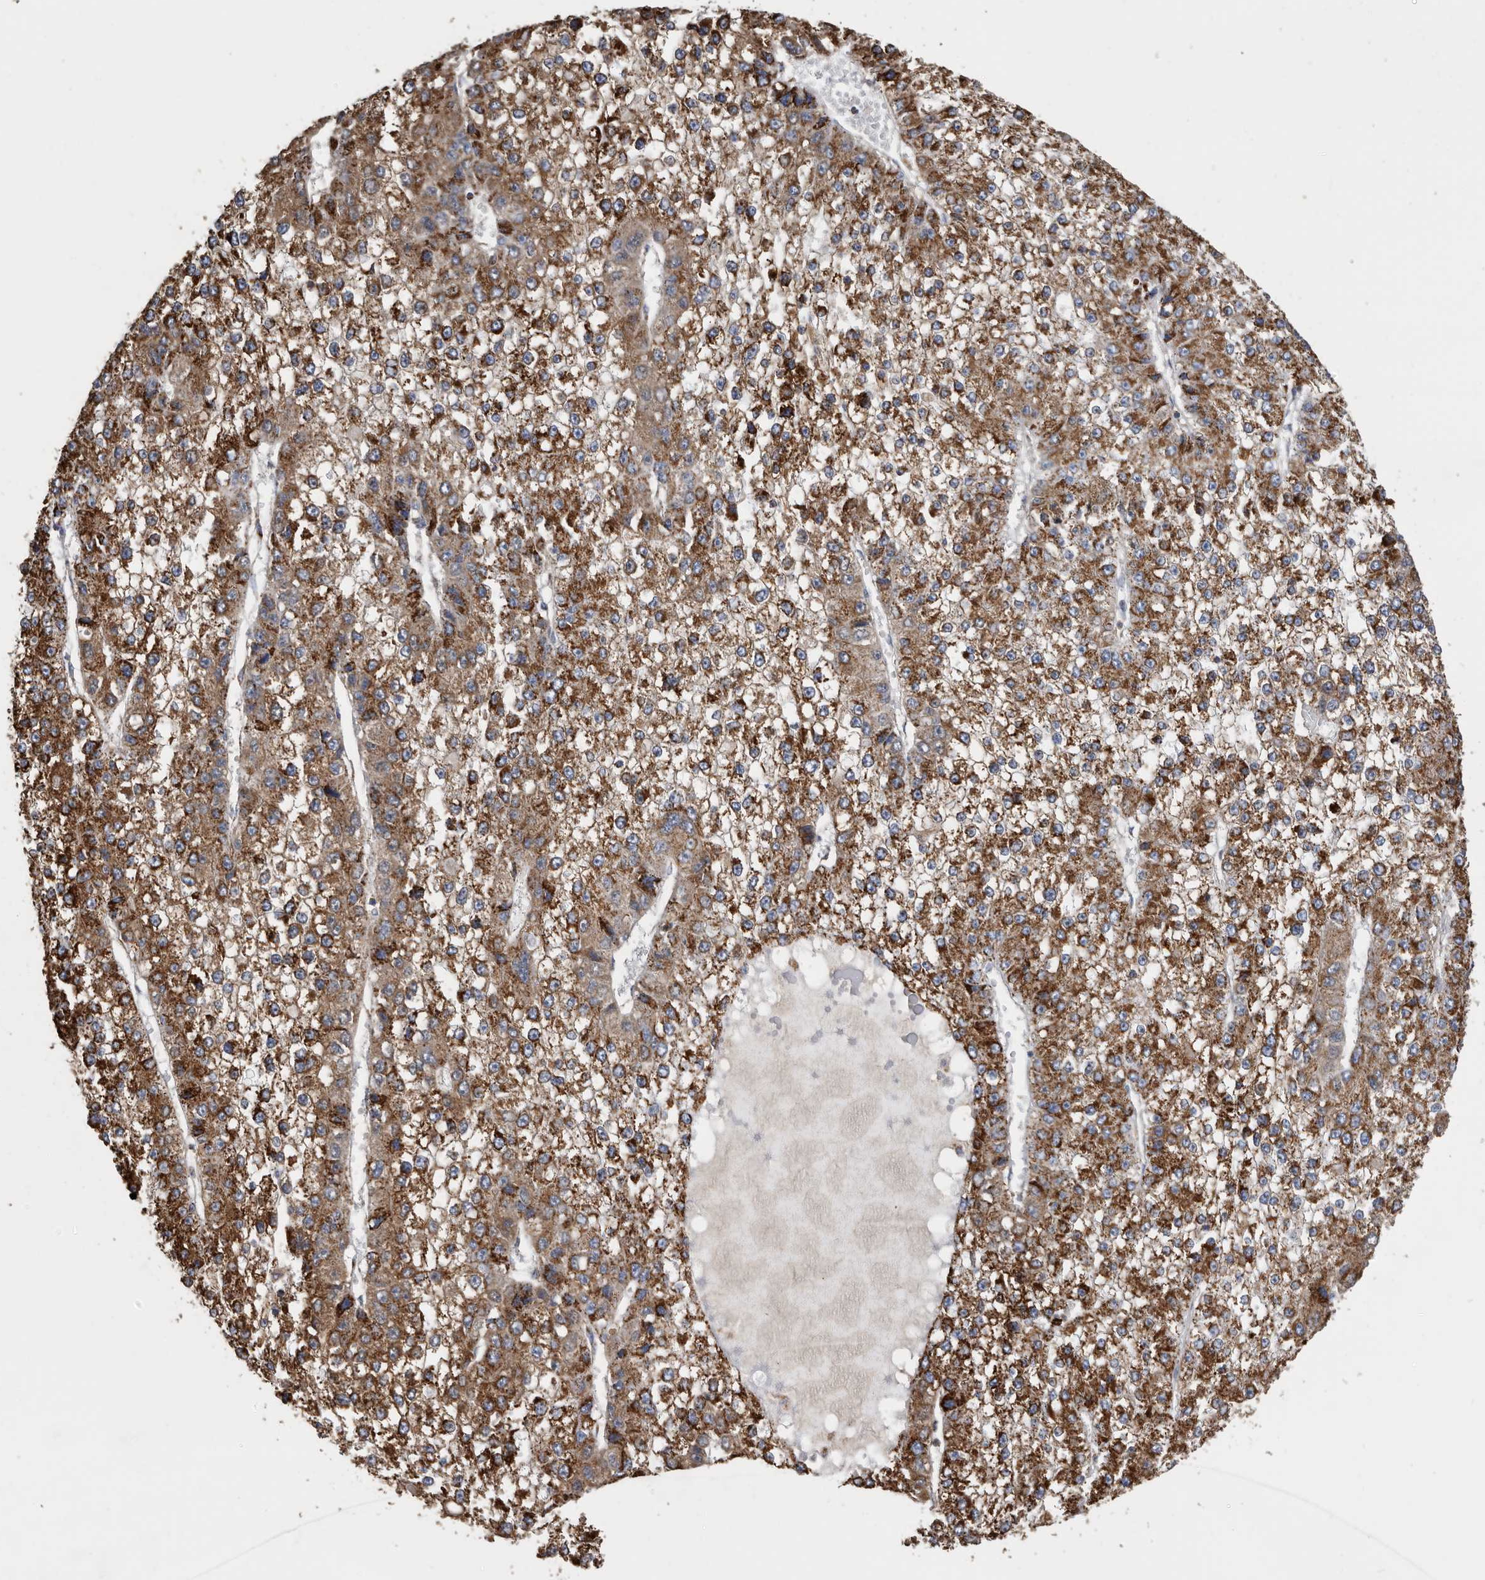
{"staining": {"intensity": "strong", "quantity": ">75%", "location": "cytoplasmic/membranous"}, "tissue": "liver cancer", "cell_type": "Tumor cells", "image_type": "cancer", "snomed": [{"axis": "morphology", "description": "Carcinoma, Hepatocellular, NOS"}, {"axis": "topography", "description": "Liver"}], "caption": "Protein expression by immunohistochemistry (IHC) shows strong cytoplasmic/membranous staining in approximately >75% of tumor cells in liver cancer. (Brightfield microscopy of DAB IHC at high magnification).", "gene": "WFDC1", "patient": {"sex": "female", "age": 73}}